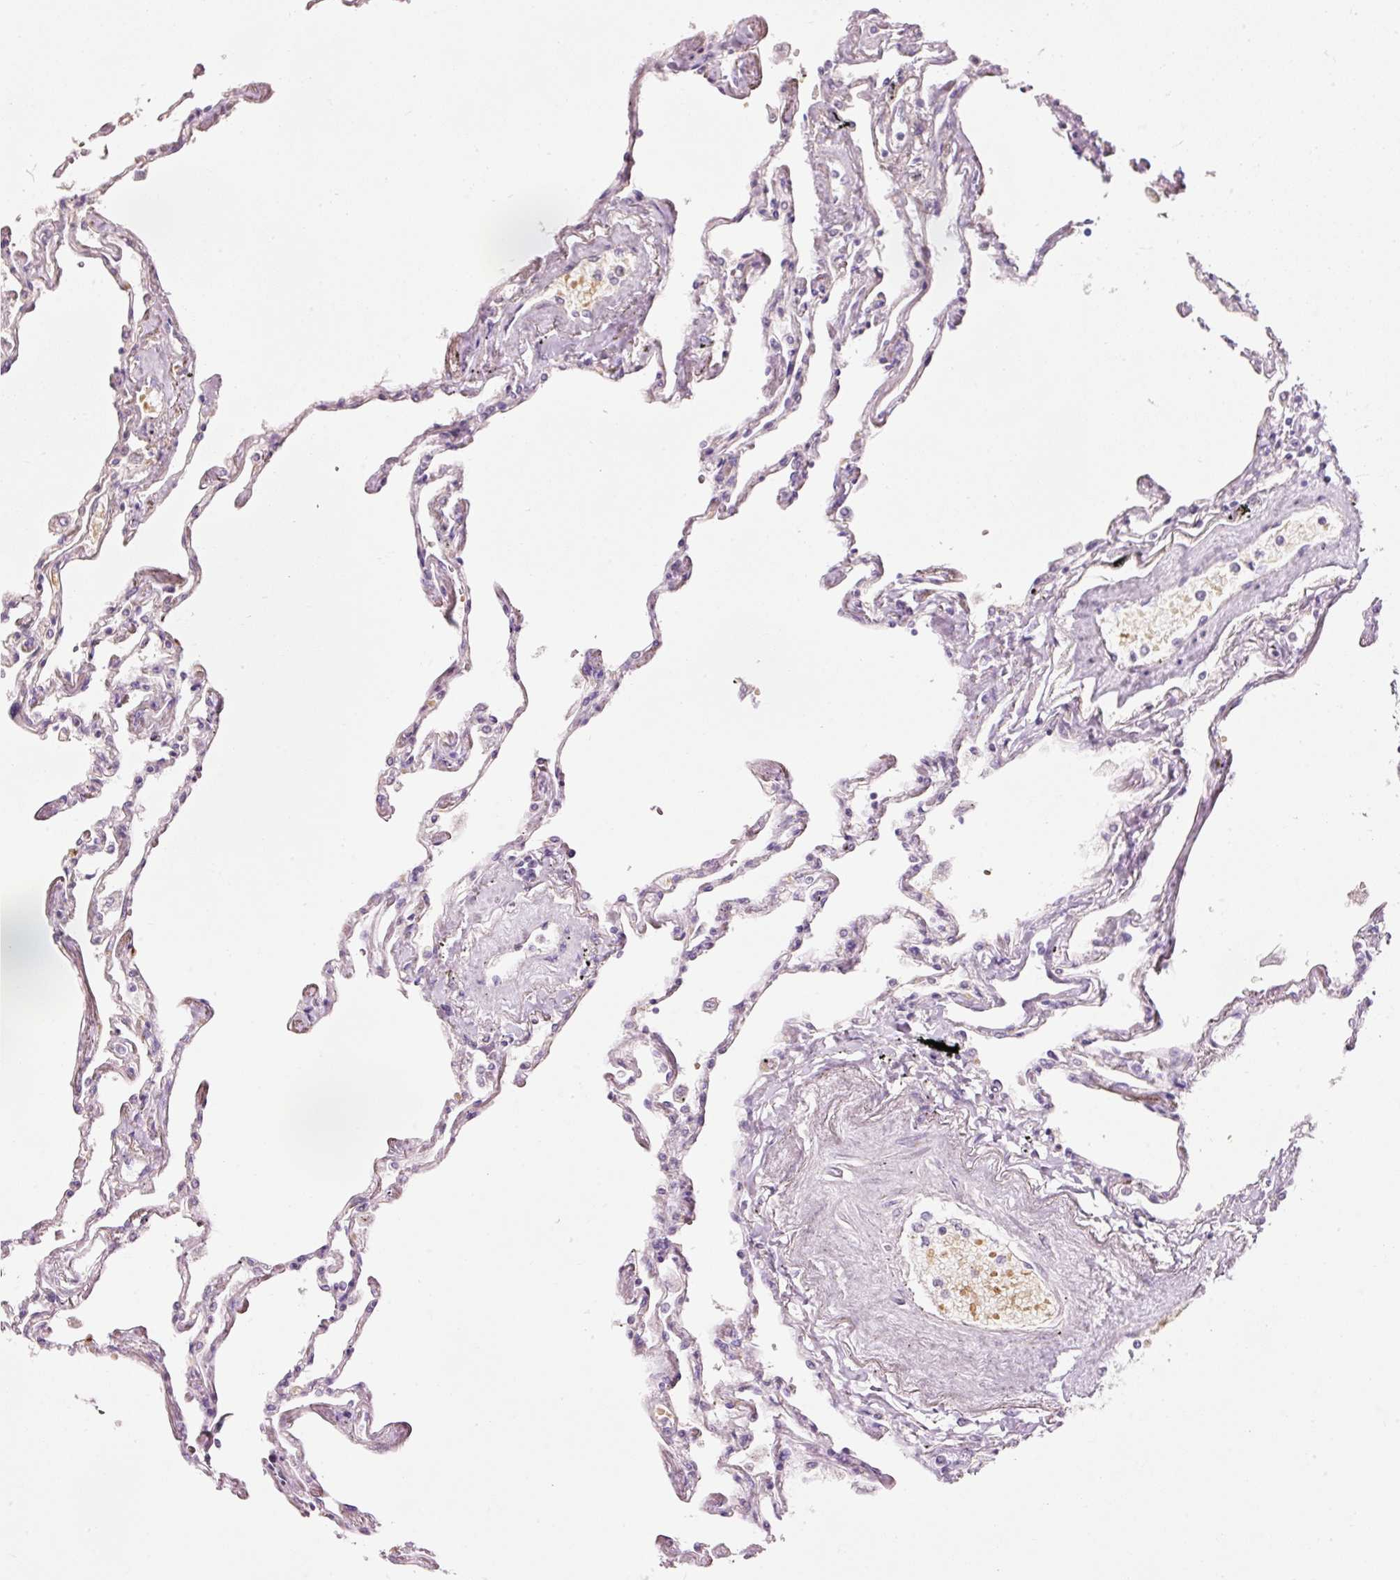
{"staining": {"intensity": "negative", "quantity": "none", "location": "none"}, "tissue": "lung", "cell_type": "Alveolar cells", "image_type": "normal", "snomed": [{"axis": "morphology", "description": "Normal tissue, NOS"}, {"axis": "topography", "description": "Lung"}], "caption": "IHC of unremarkable human lung displays no expression in alveolar cells. (Stains: DAB immunohistochemistry (IHC) with hematoxylin counter stain, Microscopy: brightfield microscopy at high magnification).", "gene": "DHRS11", "patient": {"sex": "female", "age": 67}}